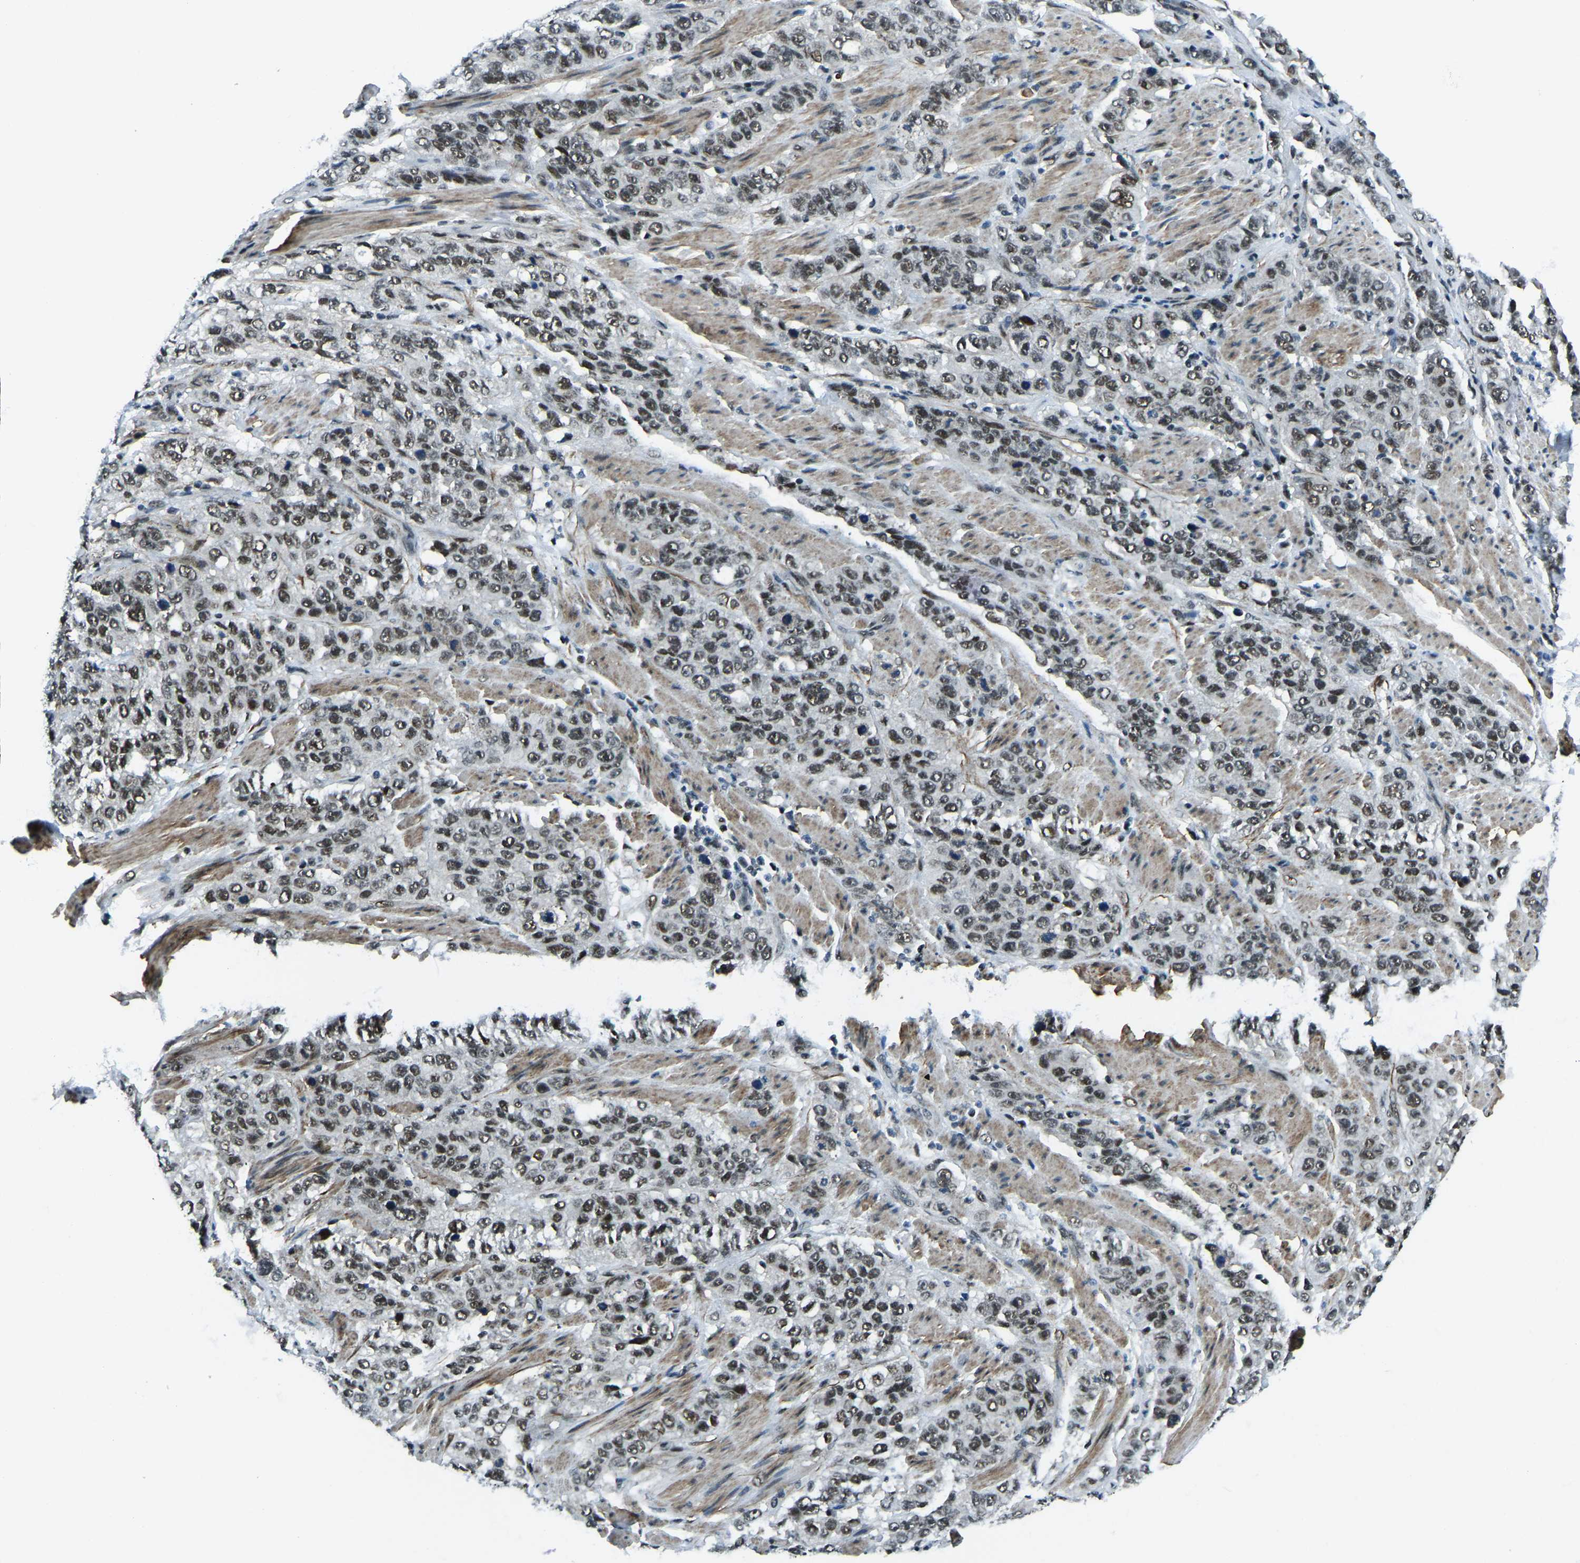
{"staining": {"intensity": "moderate", "quantity": ">75%", "location": "nuclear"}, "tissue": "stomach cancer", "cell_type": "Tumor cells", "image_type": "cancer", "snomed": [{"axis": "morphology", "description": "Adenocarcinoma, NOS"}, {"axis": "topography", "description": "Stomach"}], "caption": "Immunohistochemical staining of human stomach cancer (adenocarcinoma) exhibits moderate nuclear protein expression in about >75% of tumor cells.", "gene": "PRCC", "patient": {"sex": "male", "age": 48}}